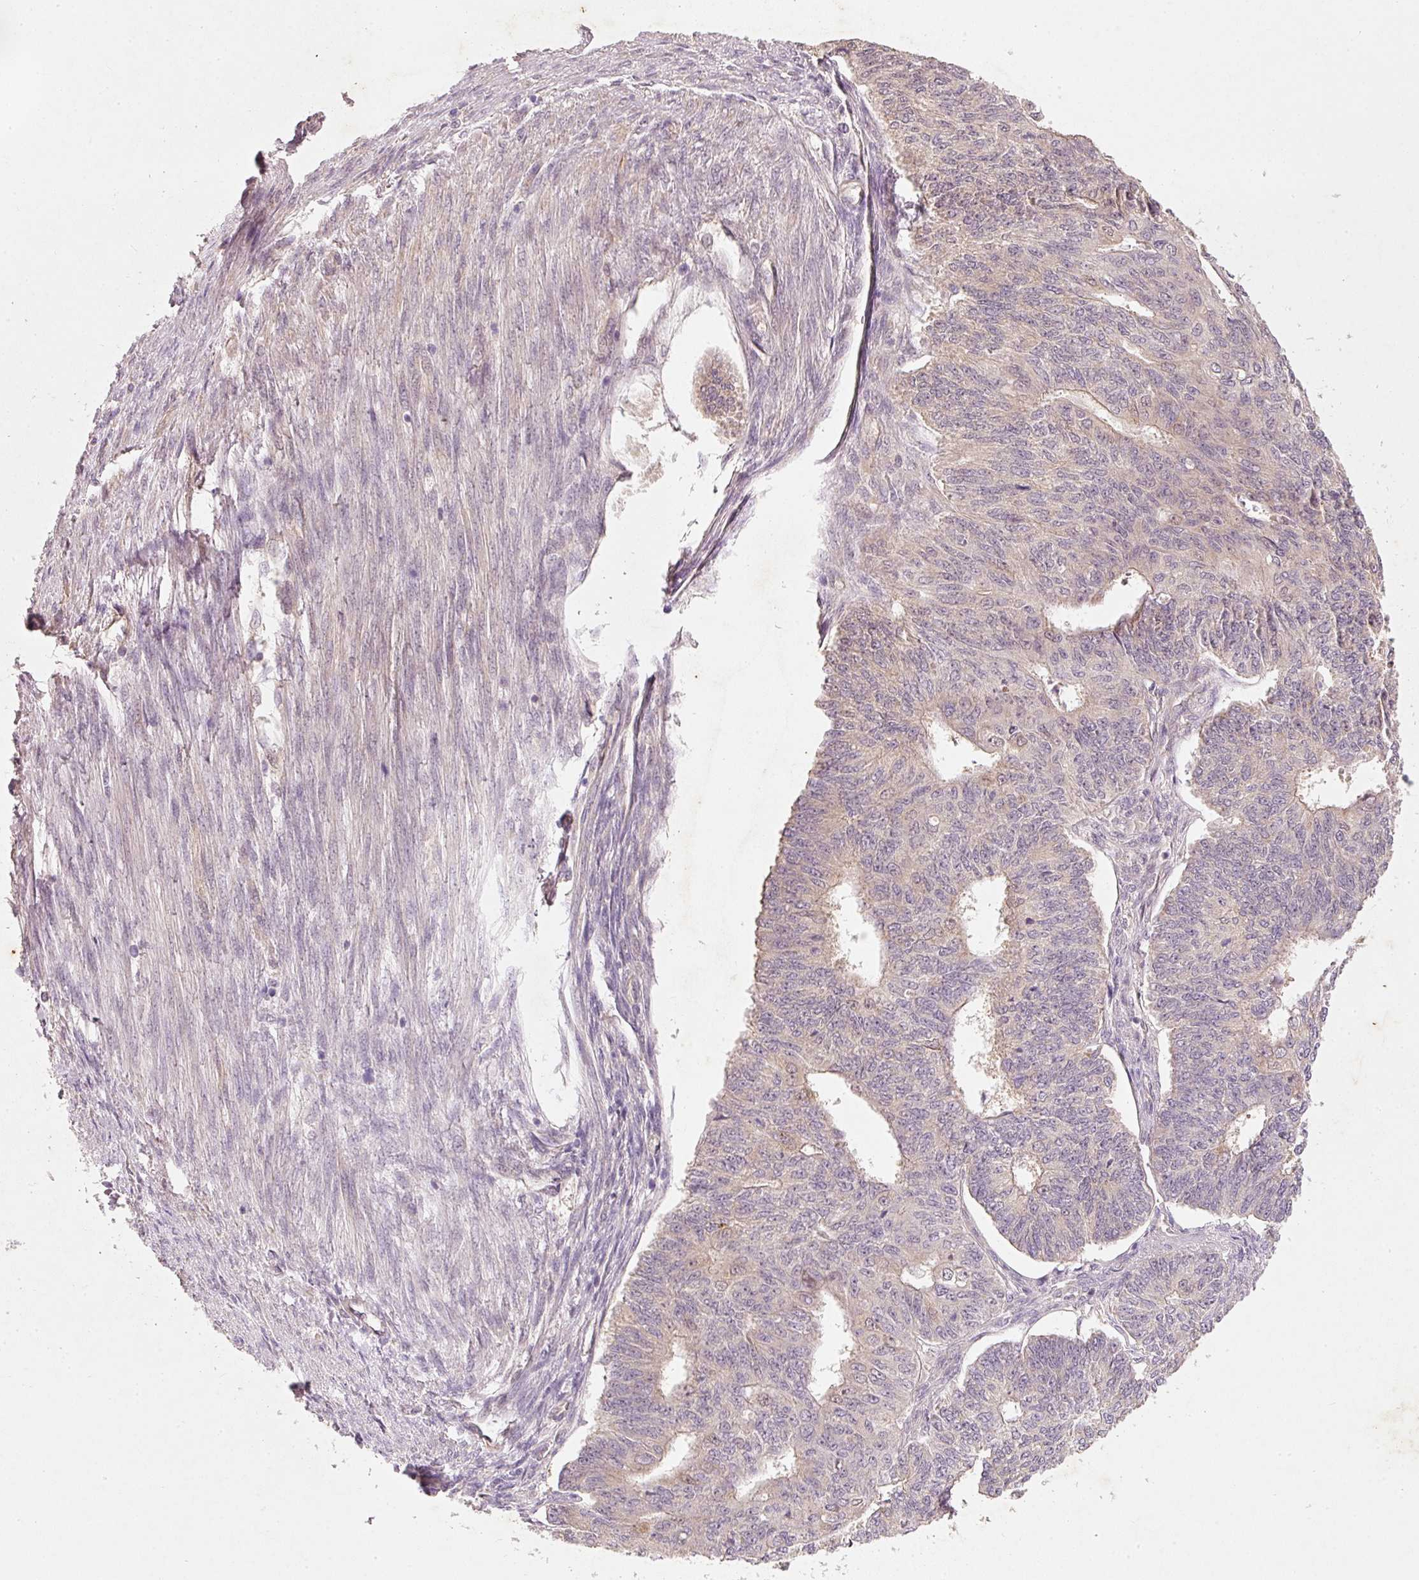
{"staining": {"intensity": "weak", "quantity": "25%-75%", "location": "cytoplasmic/membranous"}, "tissue": "endometrial cancer", "cell_type": "Tumor cells", "image_type": "cancer", "snomed": [{"axis": "morphology", "description": "Adenocarcinoma, NOS"}, {"axis": "topography", "description": "Endometrium"}], "caption": "Immunohistochemical staining of human endometrial cancer displays weak cytoplasmic/membranous protein positivity in approximately 25%-75% of tumor cells.", "gene": "RGL2", "patient": {"sex": "female", "age": 32}}